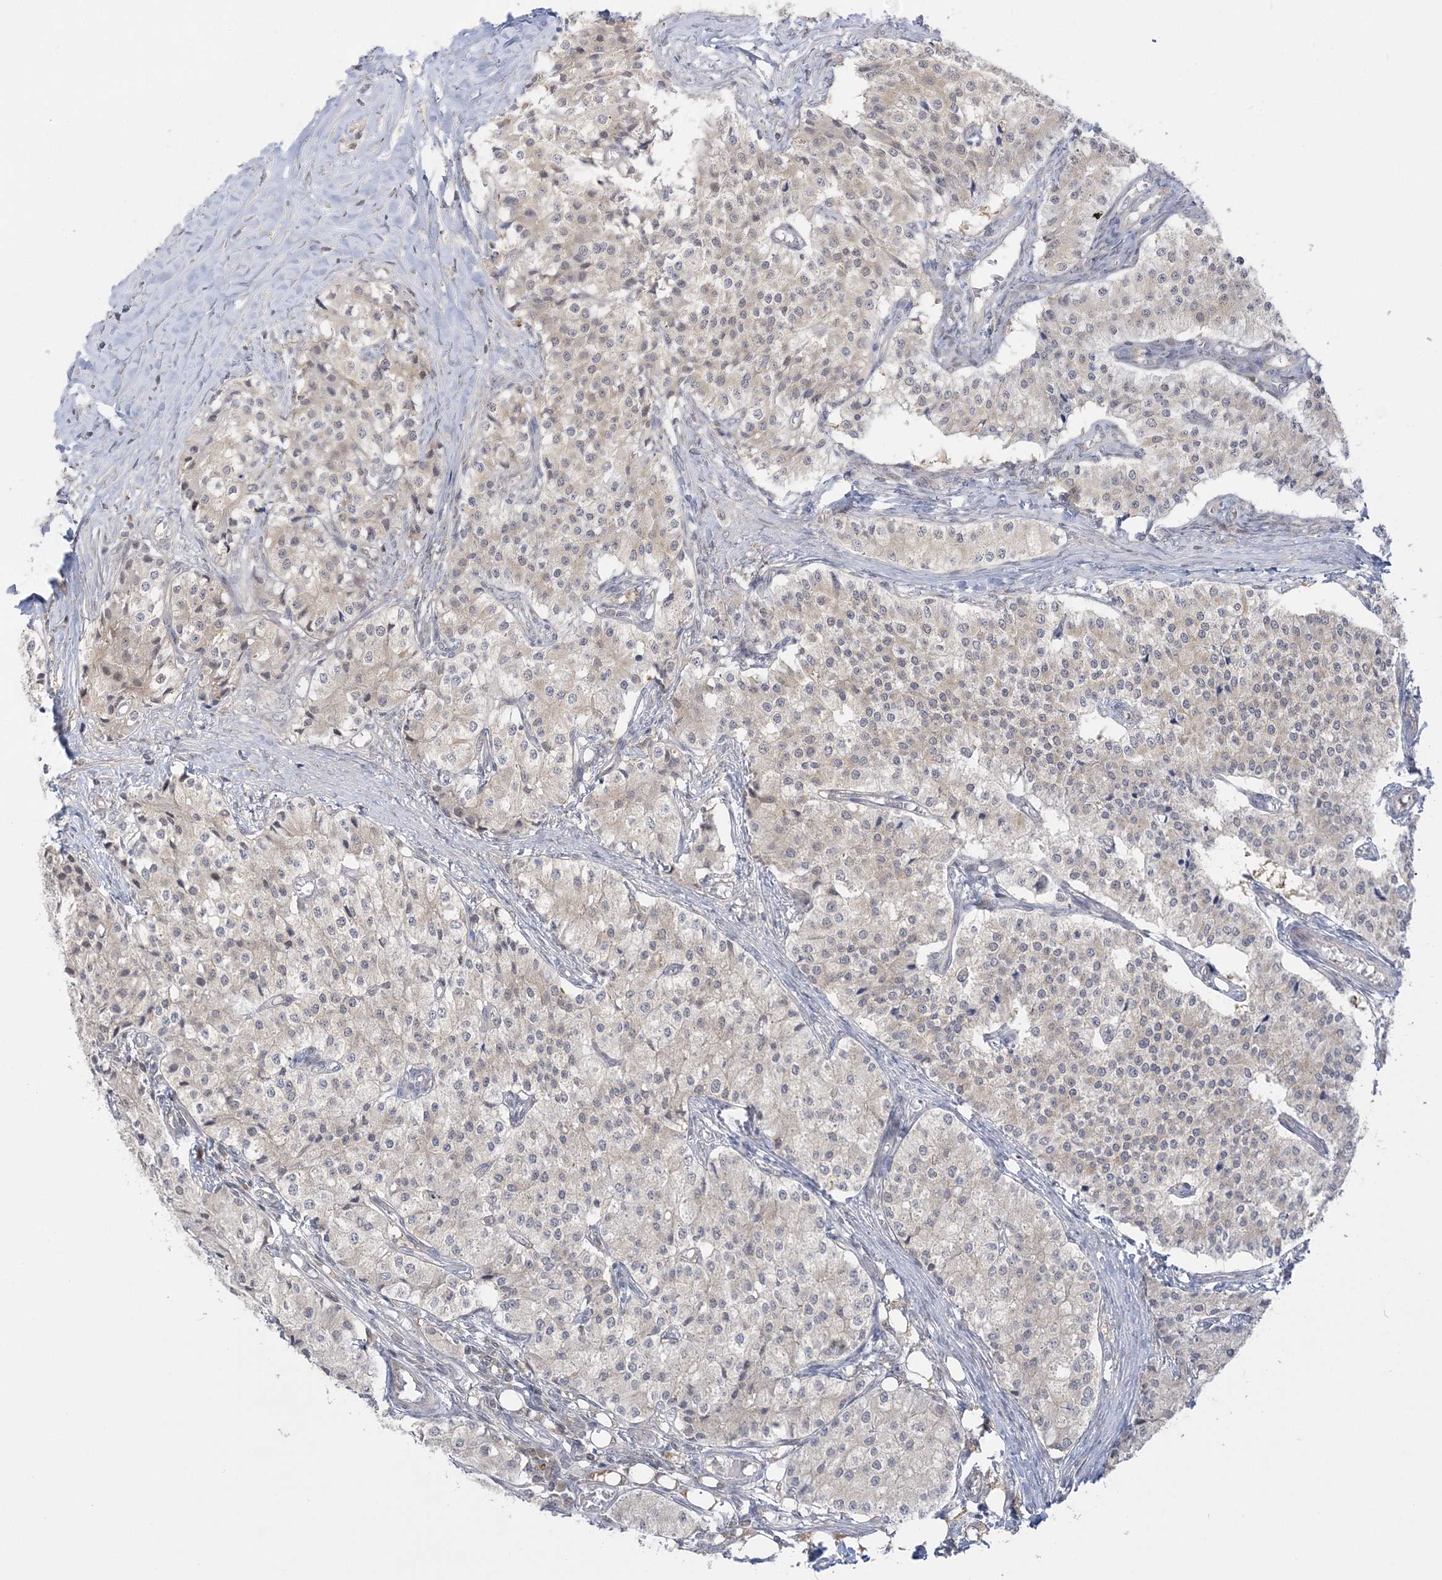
{"staining": {"intensity": "negative", "quantity": "none", "location": "none"}, "tissue": "carcinoid", "cell_type": "Tumor cells", "image_type": "cancer", "snomed": [{"axis": "morphology", "description": "Carcinoid, malignant, NOS"}, {"axis": "topography", "description": "Colon"}], "caption": "Tumor cells are negative for brown protein staining in carcinoid (malignant). Nuclei are stained in blue.", "gene": "THADA", "patient": {"sex": "female", "age": 52}}